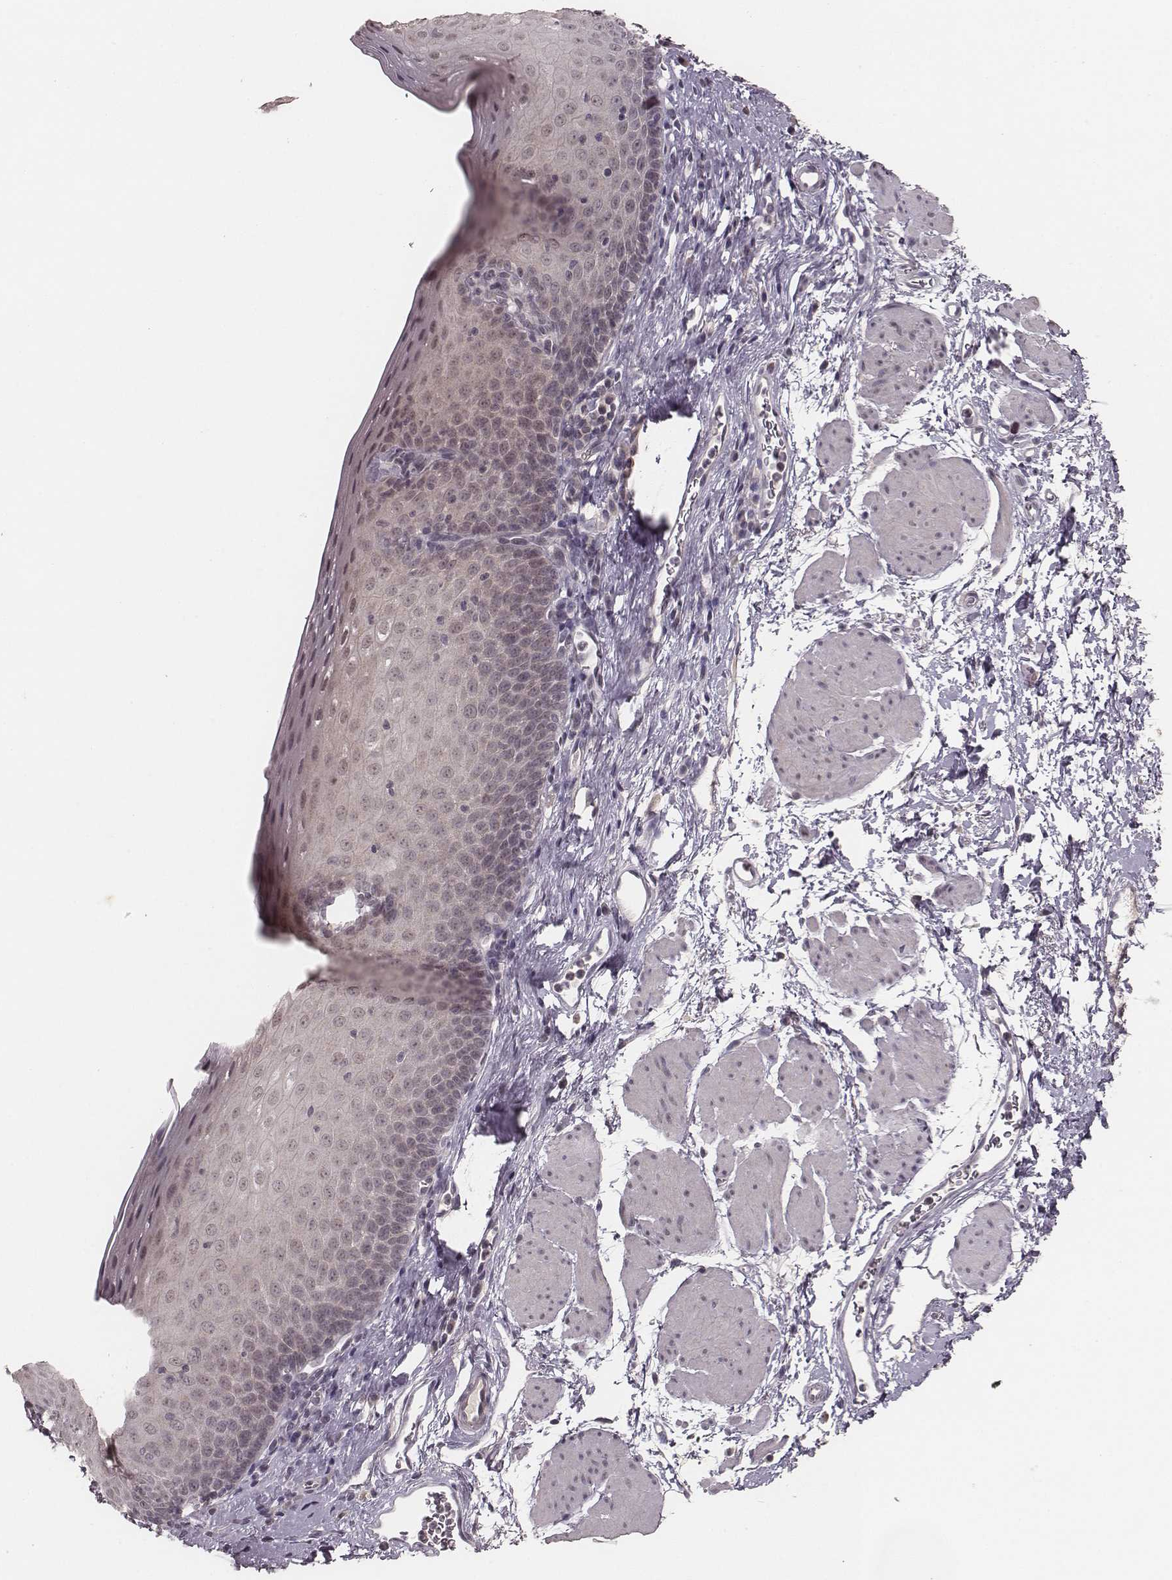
{"staining": {"intensity": "negative", "quantity": "none", "location": "none"}, "tissue": "esophagus", "cell_type": "Squamous epithelial cells", "image_type": "normal", "snomed": [{"axis": "morphology", "description": "Normal tissue, NOS"}, {"axis": "topography", "description": "Esophagus"}], "caption": "Squamous epithelial cells show no significant staining in normal esophagus.", "gene": "LY6K", "patient": {"sex": "female", "age": 64}}